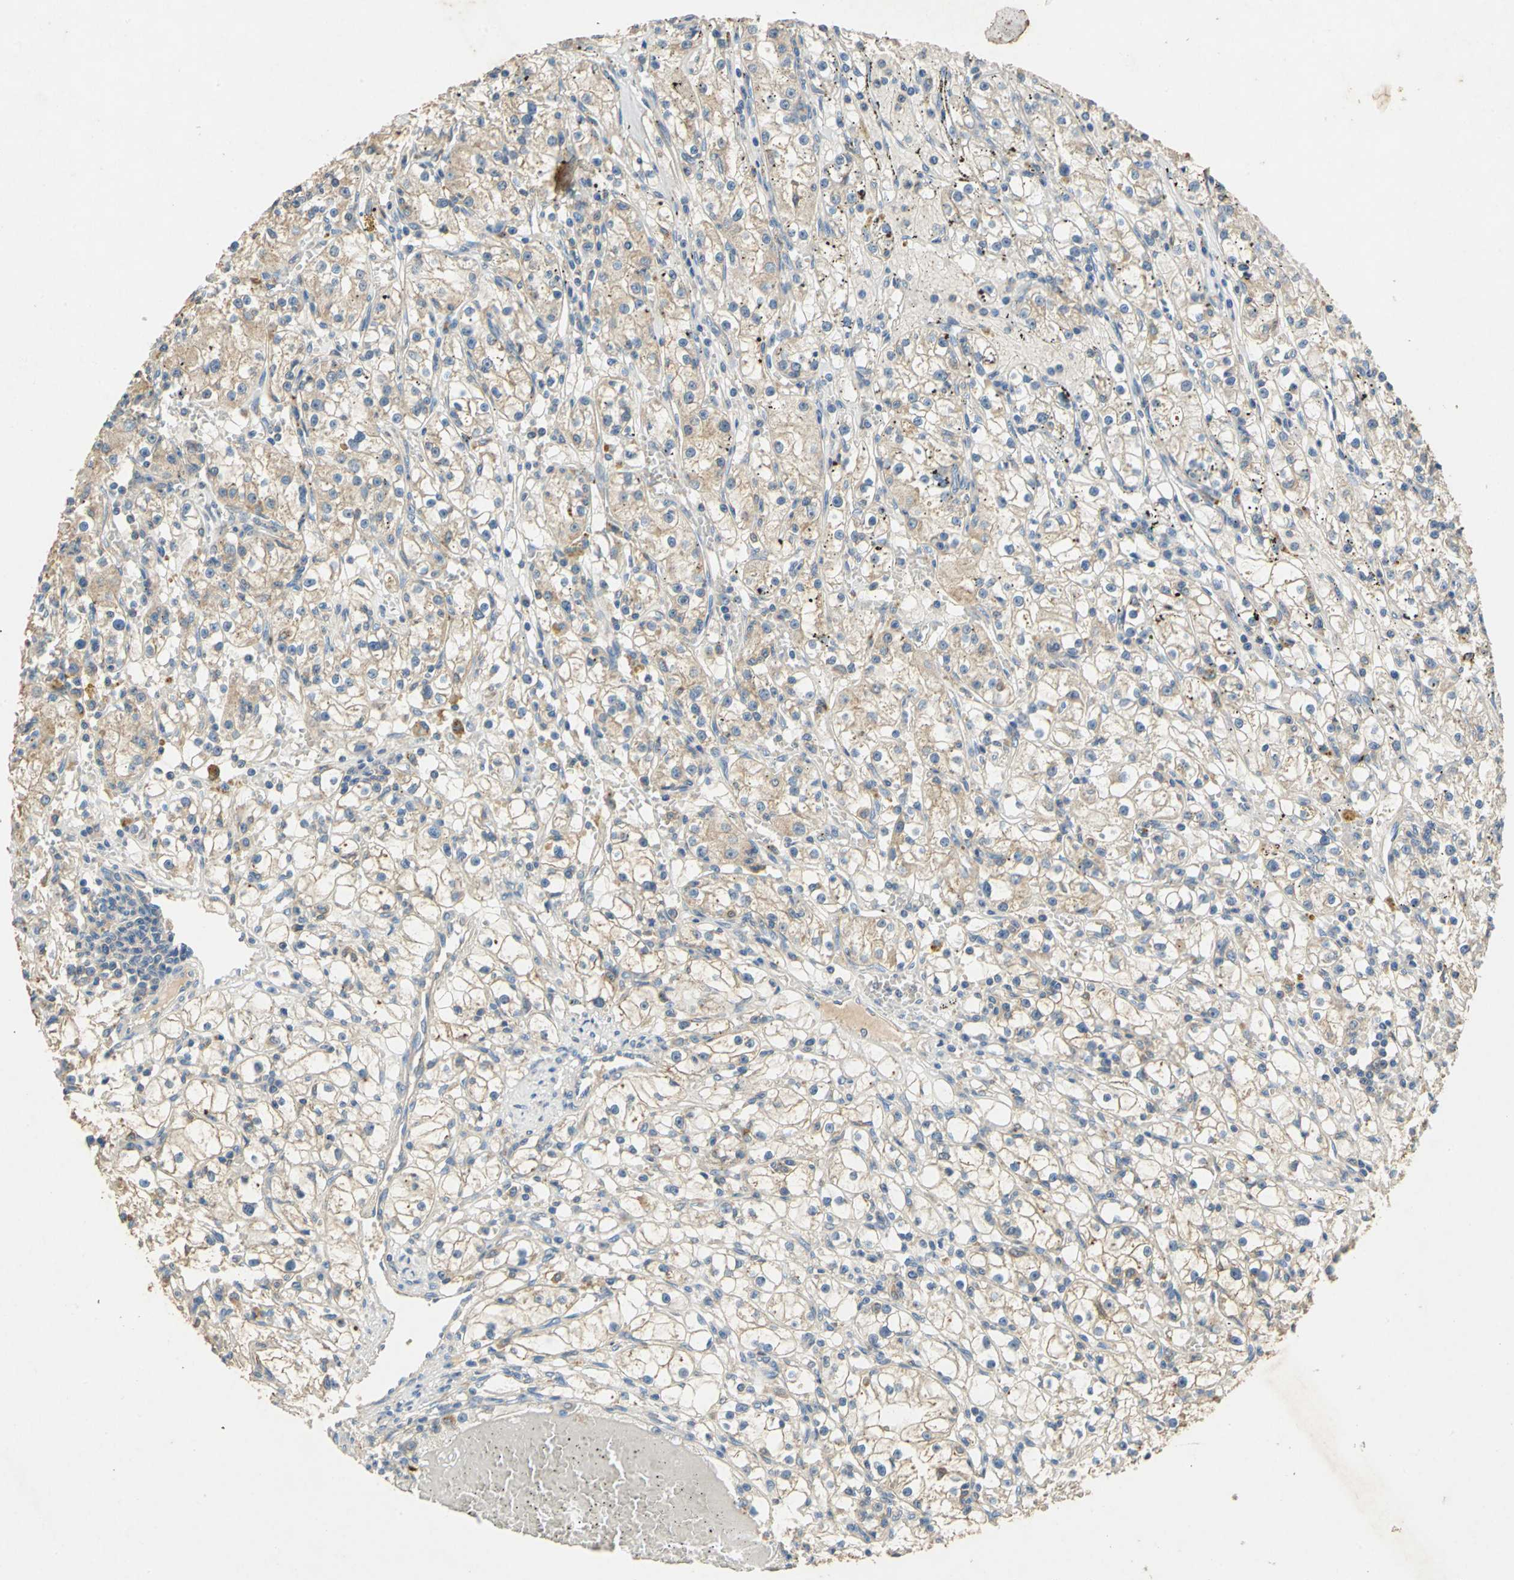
{"staining": {"intensity": "weak", "quantity": ">75%", "location": "cytoplasmic/membranous"}, "tissue": "renal cancer", "cell_type": "Tumor cells", "image_type": "cancer", "snomed": [{"axis": "morphology", "description": "Adenocarcinoma, NOS"}, {"axis": "topography", "description": "Kidney"}], "caption": "Immunohistochemistry (IHC) image of renal cancer stained for a protein (brown), which demonstrates low levels of weak cytoplasmic/membranous positivity in approximately >75% of tumor cells.", "gene": "ADAMTS5", "patient": {"sex": "male", "age": 56}}